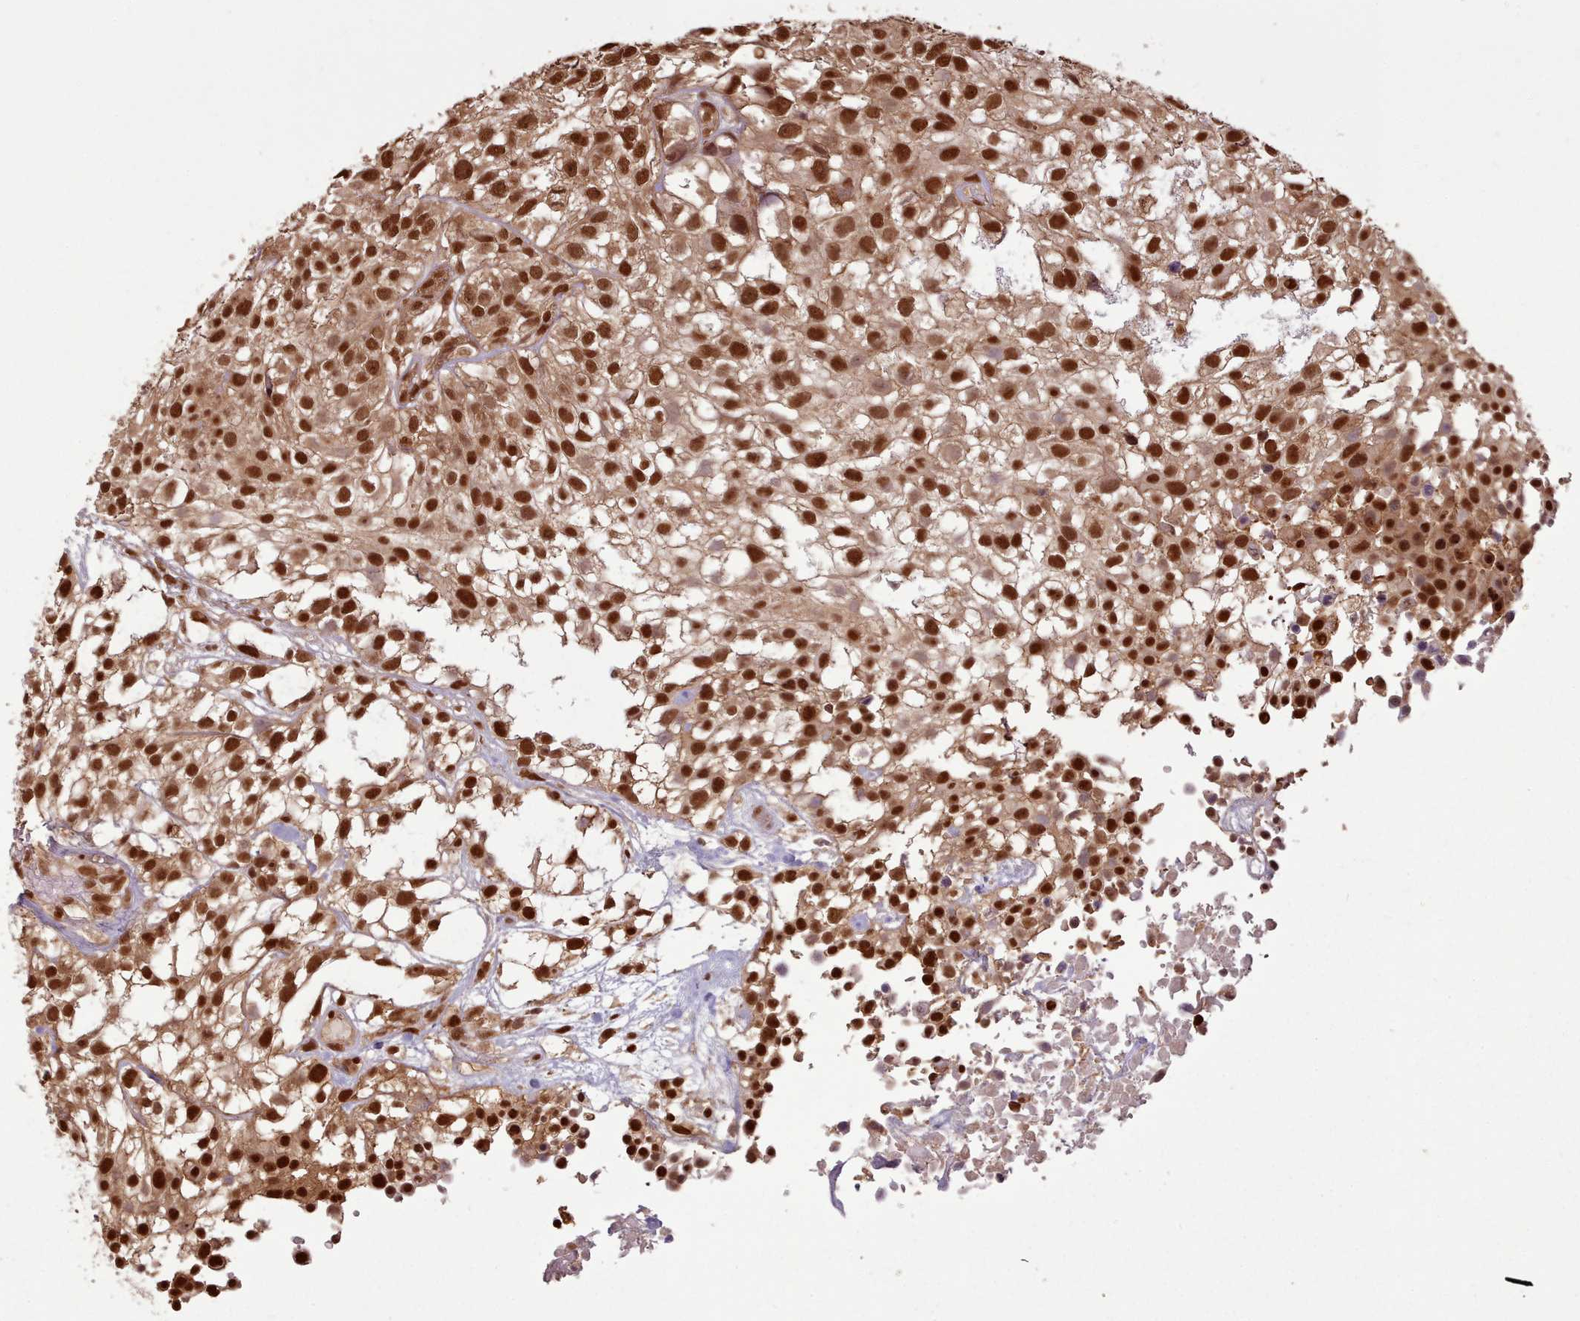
{"staining": {"intensity": "strong", "quantity": ">75%", "location": "nuclear"}, "tissue": "urothelial cancer", "cell_type": "Tumor cells", "image_type": "cancer", "snomed": [{"axis": "morphology", "description": "Urothelial carcinoma, High grade"}, {"axis": "topography", "description": "Urinary bladder"}], "caption": "About >75% of tumor cells in human urothelial carcinoma (high-grade) display strong nuclear protein expression as visualized by brown immunohistochemical staining.", "gene": "RPS27A", "patient": {"sex": "male", "age": 56}}